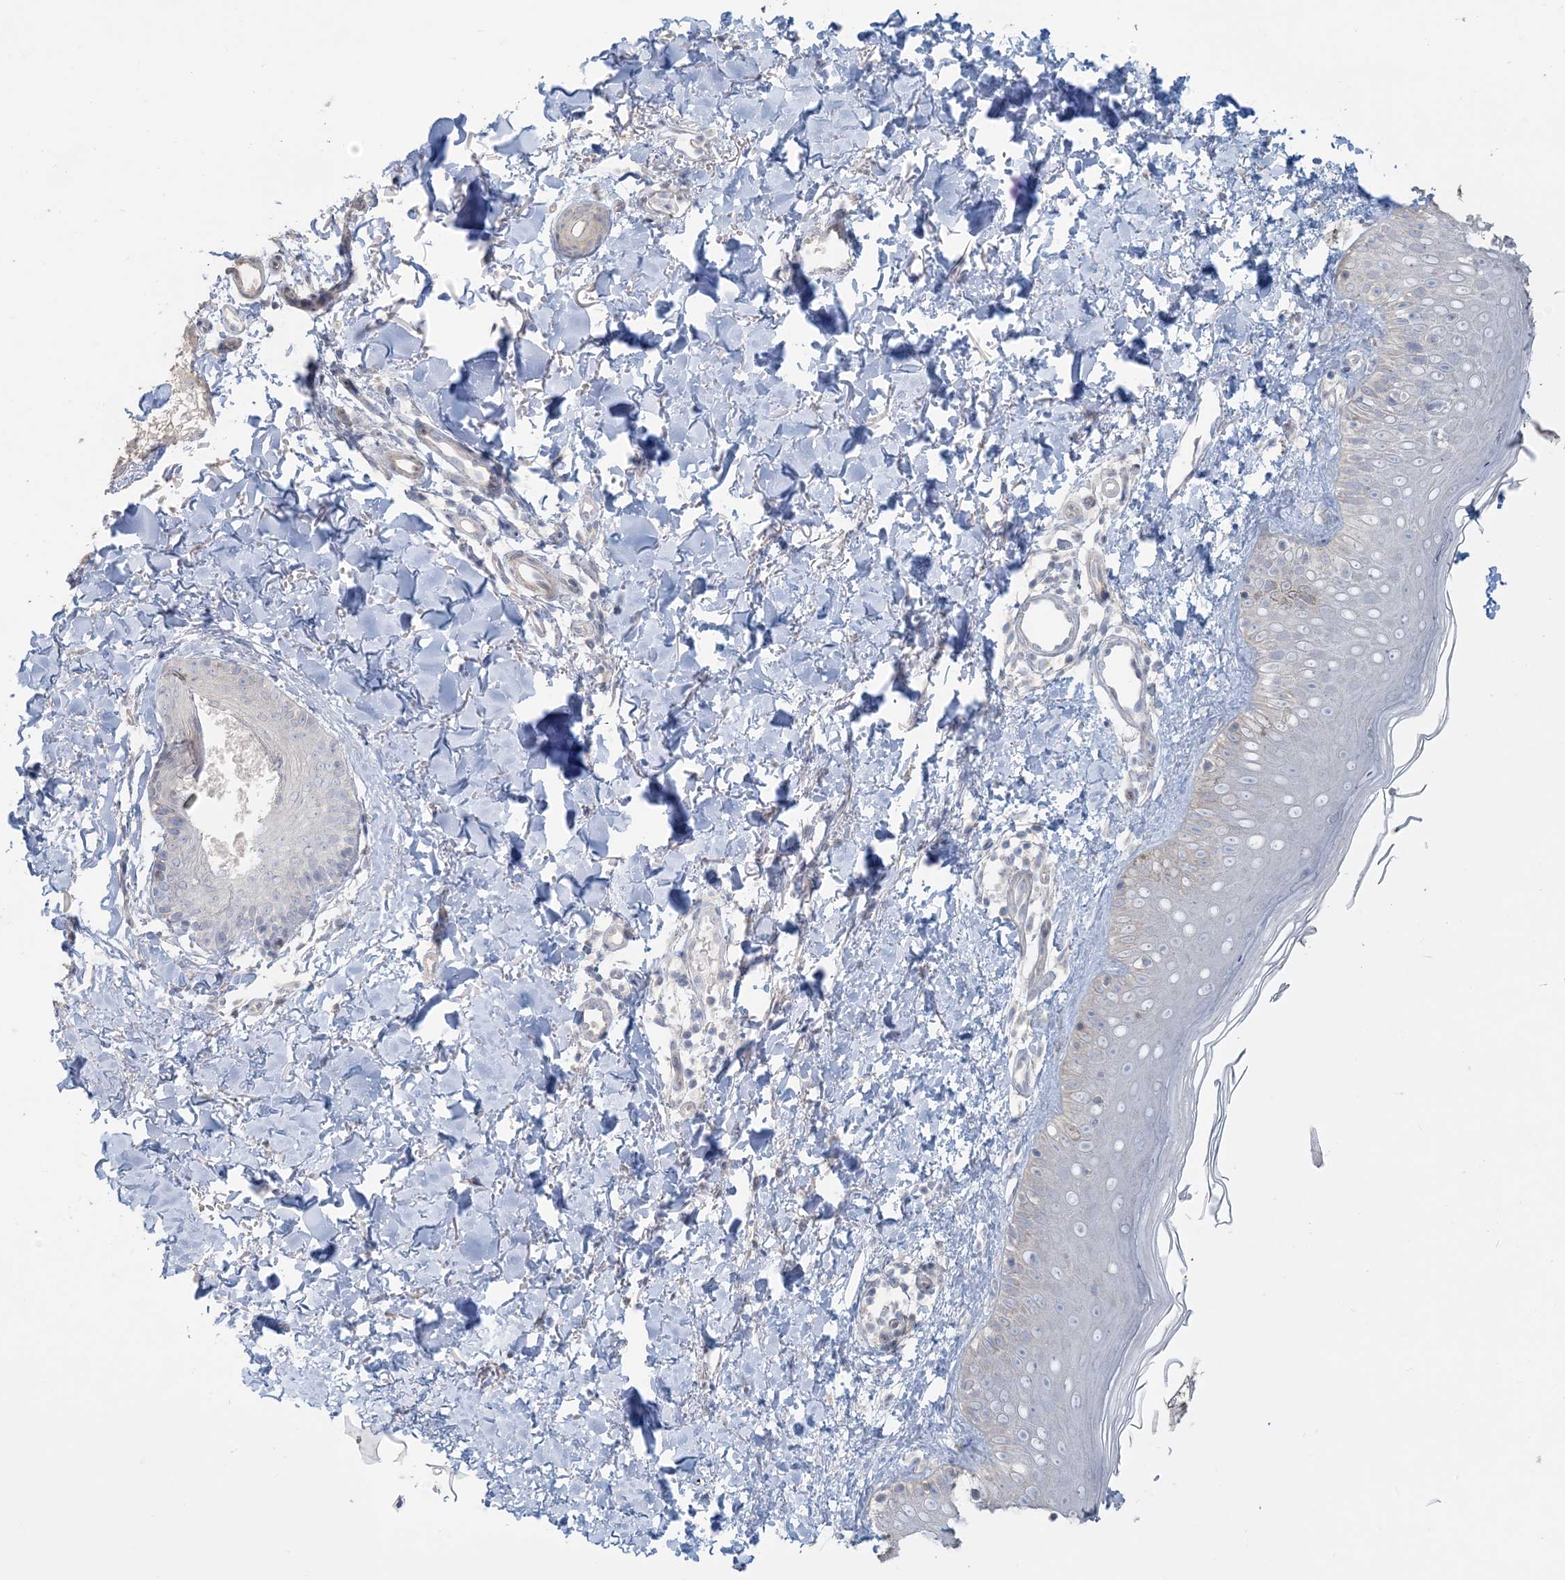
{"staining": {"intensity": "negative", "quantity": "none", "location": "none"}, "tissue": "skin", "cell_type": "Fibroblasts", "image_type": "normal", "snomed": [{"axis": "morphology", "description": "Normal tissue, NOS"}, {"axis": "topography", "description": "Skin"}], "caption": "This is an immunohistochemistry histopathology image of normal skin. There is no positivity in fibroblasts.", "gene": "NPHS2", "patient": {"sex": "male", "age": 52}}